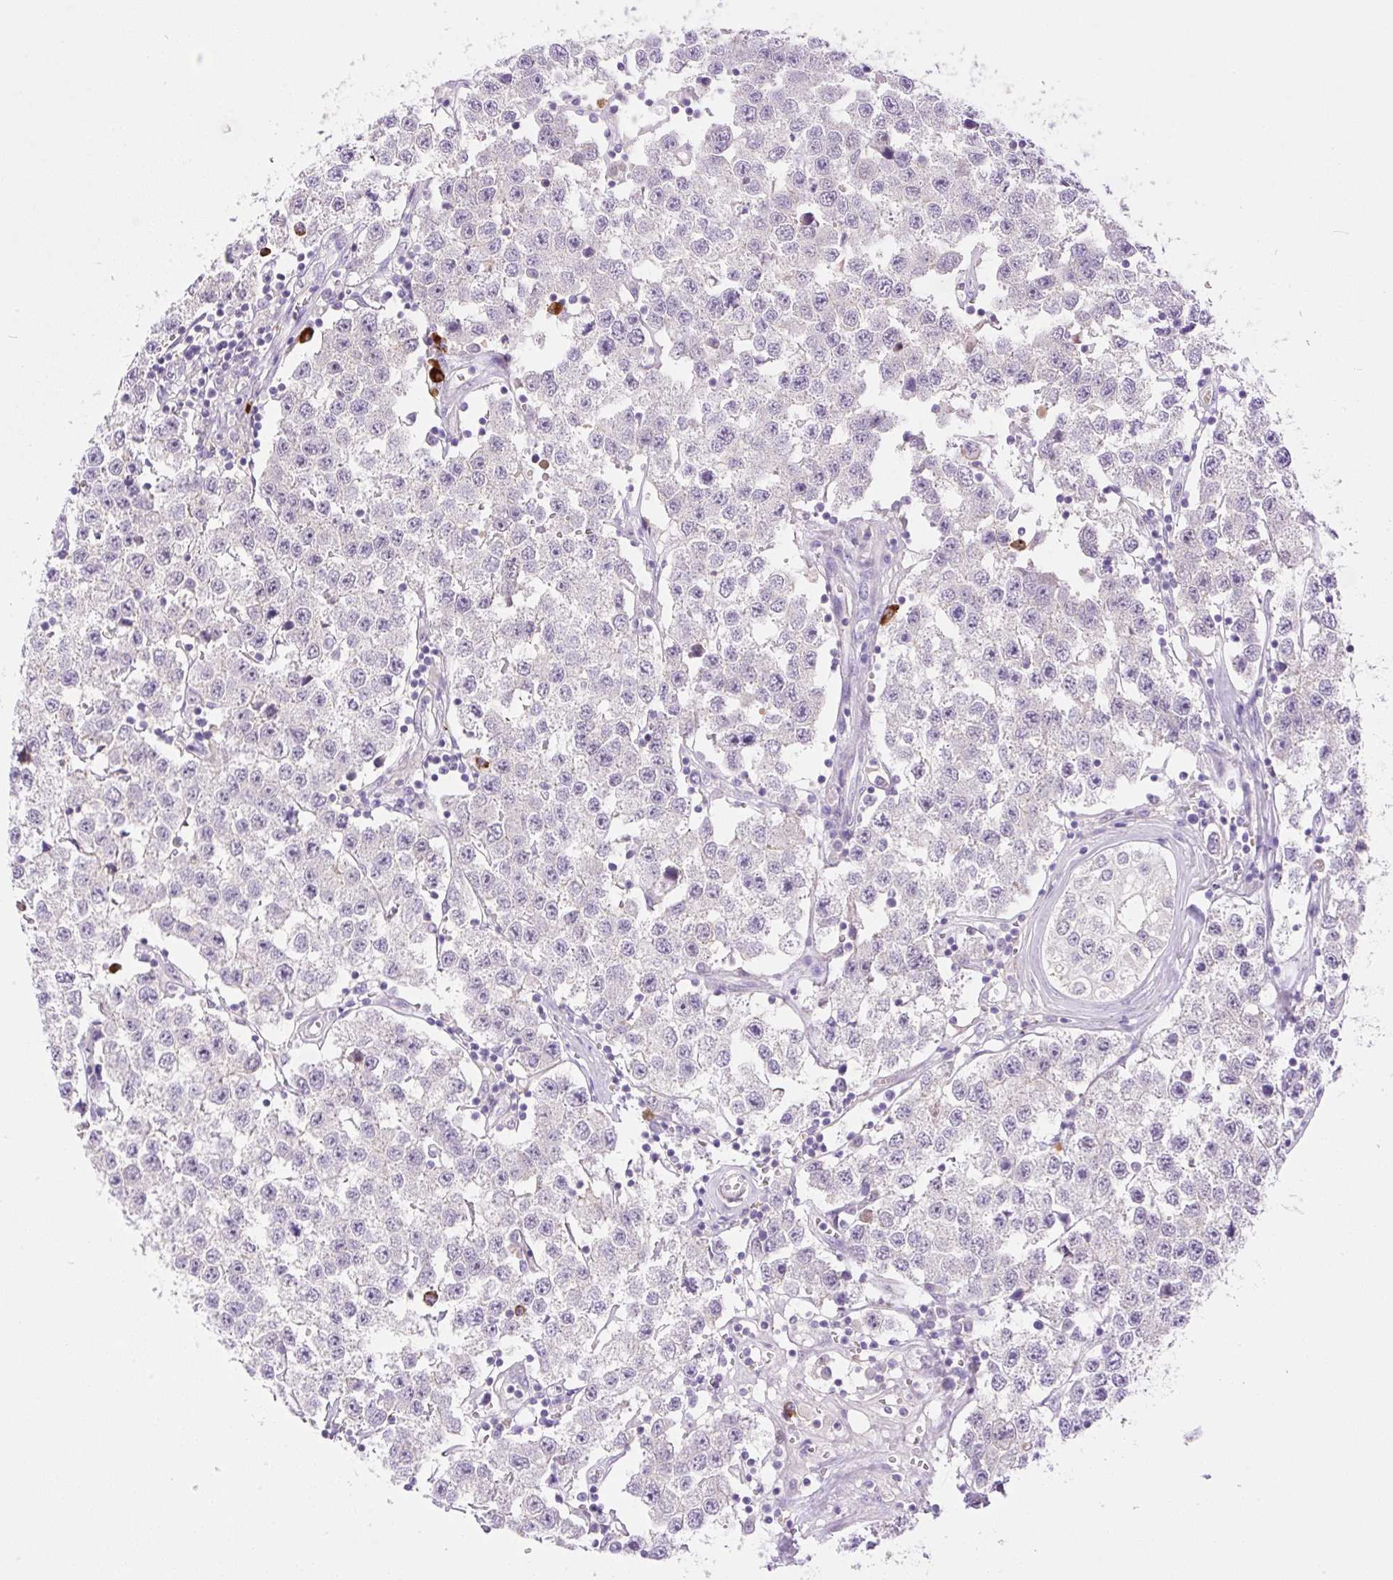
{"staining": {"intensity": "negative", "quantity": "none", "location": "none"}, "tissue": "testis cancer", "cell_type": "Tumor cells", "image_type": "cancer", "snomed": [{"axis": "morphology", "description": "Seminoma, NOS"}, {"axis": "topography", "description": "Testis"}], "caption": "The photomicrograph exhibits no significant expression in tumor cells of testis seminoma.", "gene": "LHFPL5", "patient": {"sex": "male", "age": 34}}